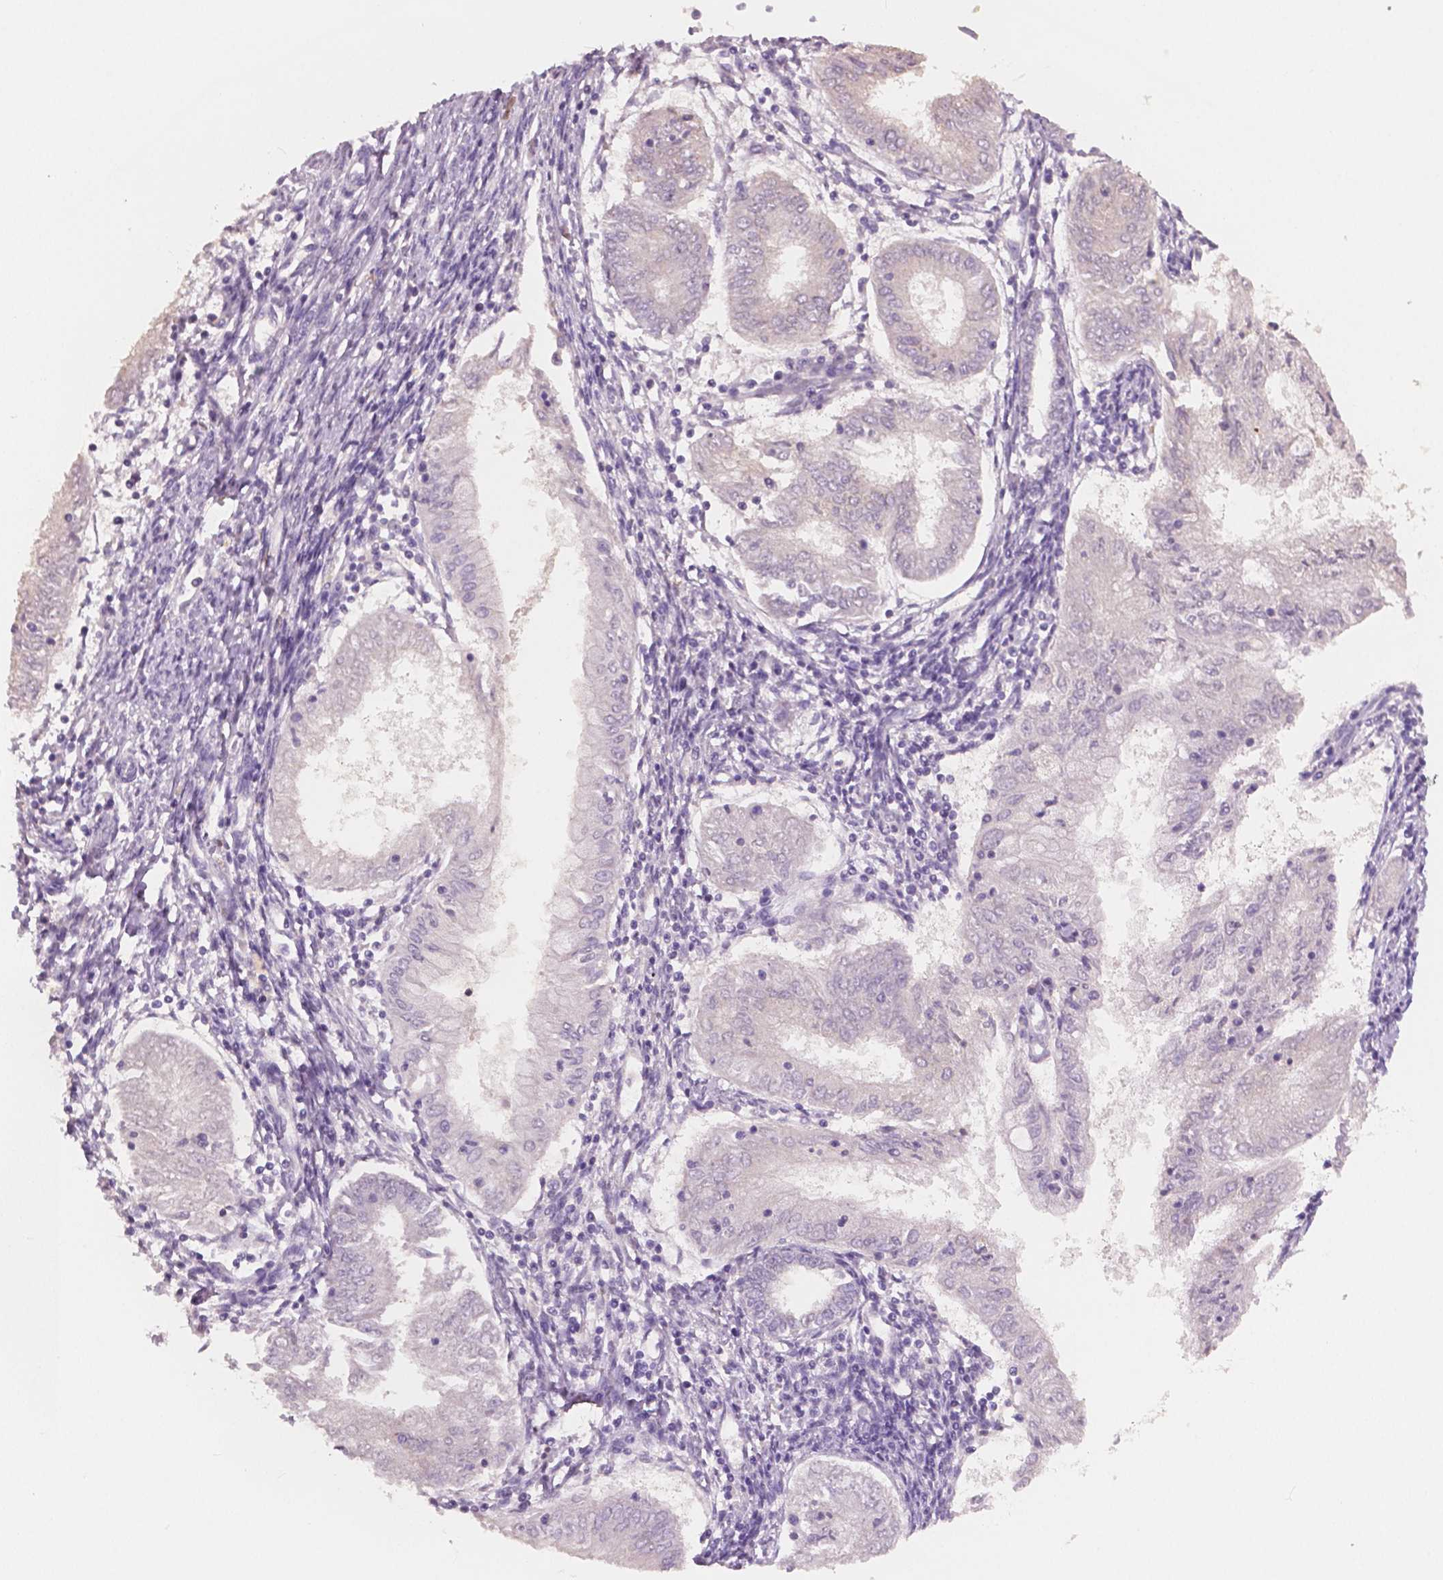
{"staining": {"intensity": "negative", "quantity": "none", "location": "none"}, "tissue": "endometrial cancer", "cell_type": "Tumor cells", "image_type": "cancer", "snomed": [{"axis": "morphology", "description": "Adenocarcinoma, NOS"}, {"axis": "topography", "description": "Endometrium"}], "caption": "Photomicrograph shows no significant protein expression in tumor cells of endometrial cancer.", "gene": "APOA4", "patient": {"sex": "female", "age": 68}}